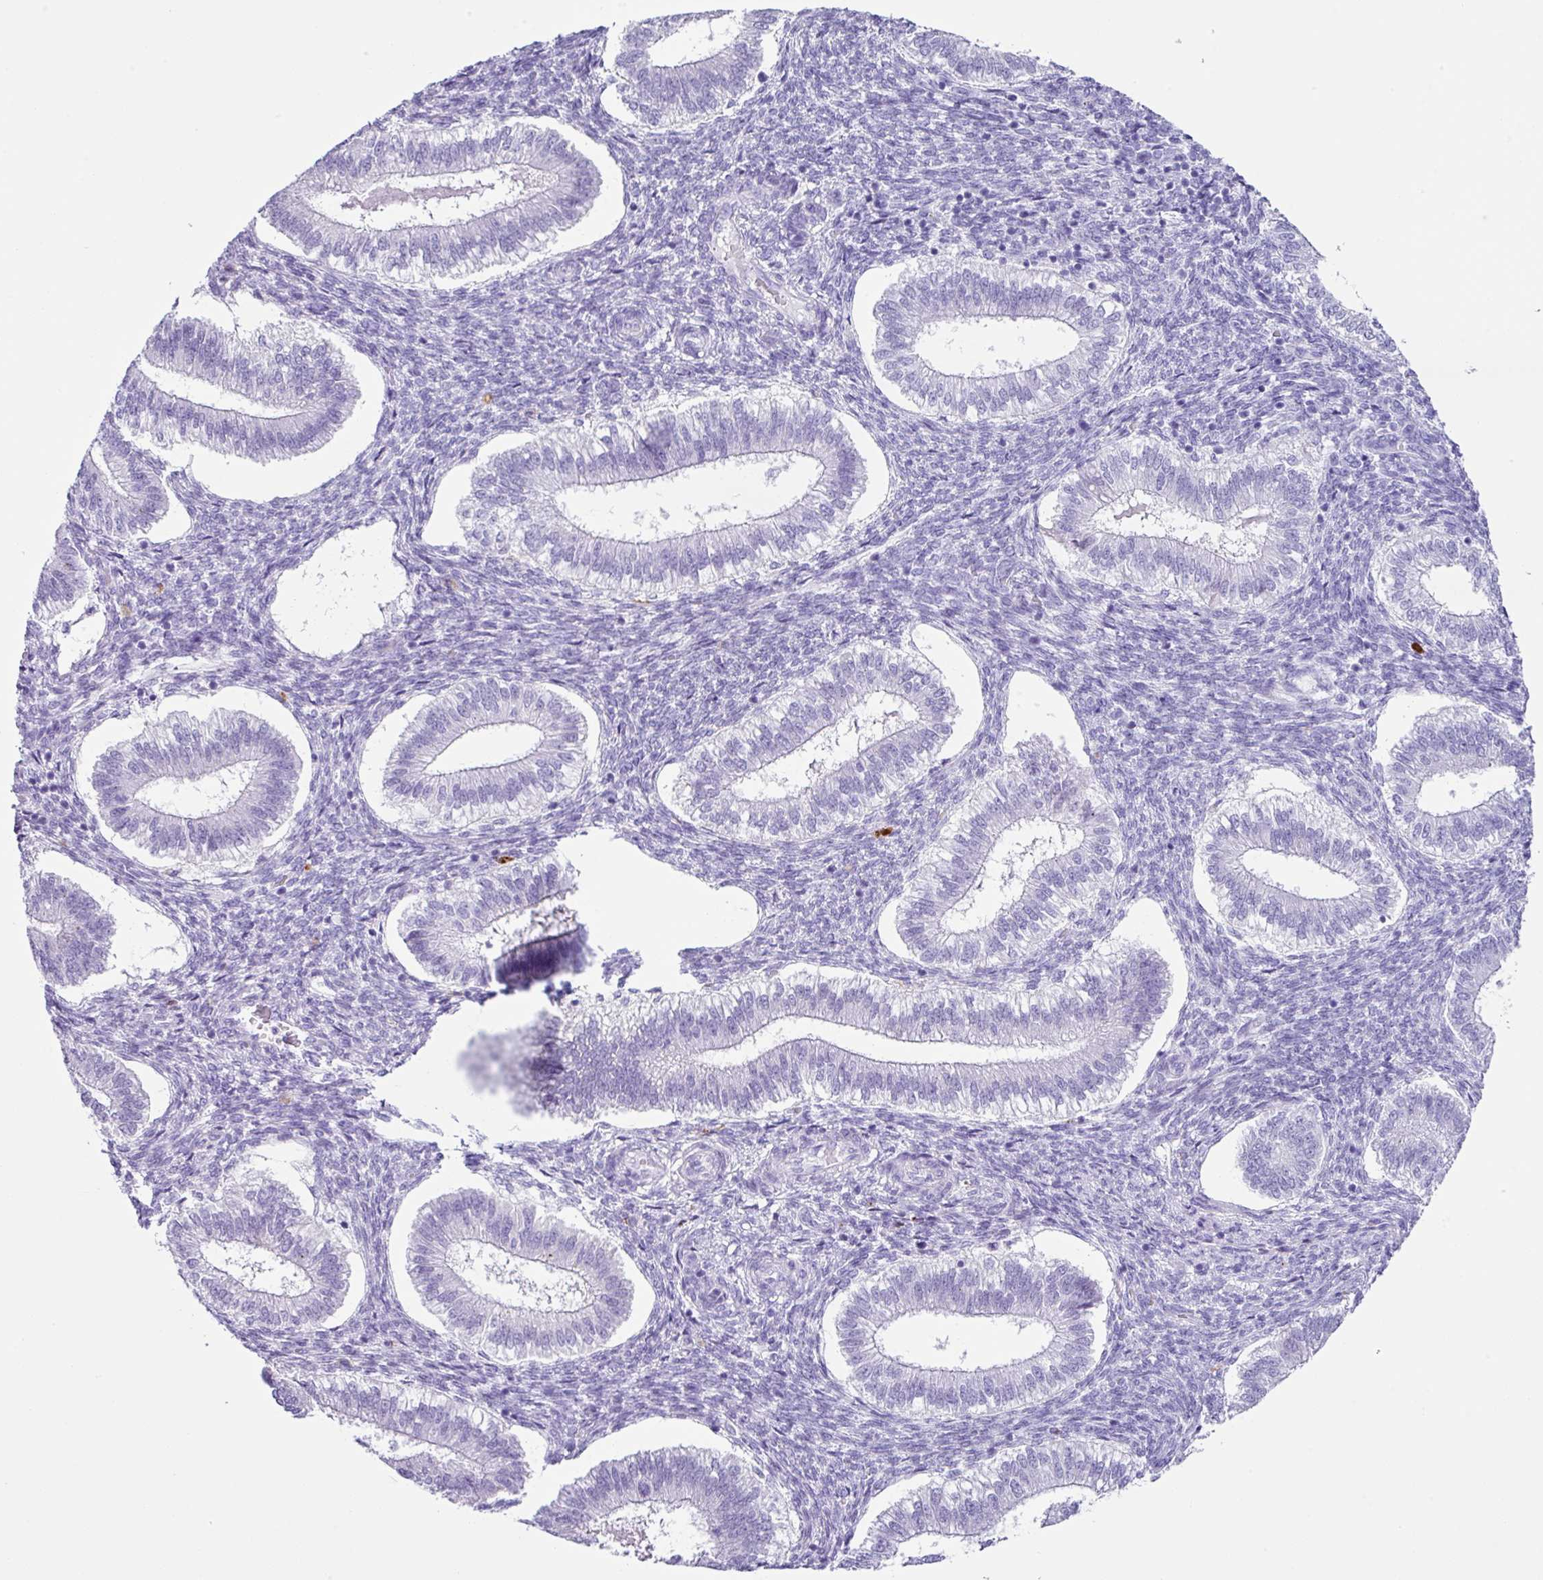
{"staining": {"intensity": "negative", "quantity": "none", "location": "none"}, "tissue": "endometrium", "cell_type": "Cells in endometrial stroma", "image_type": "normal", "snomed": [{"axis": "morphology", "description": "Normal tissue, NOS"}, {"axis": "topography", "description": "Endometrium"}], "caption": "Image shows no protein positivity in cells in endometrial stroma of unremarkable endometrium.", "gene": "ZG16", "patient": {"sex": "female", "age": 25}}